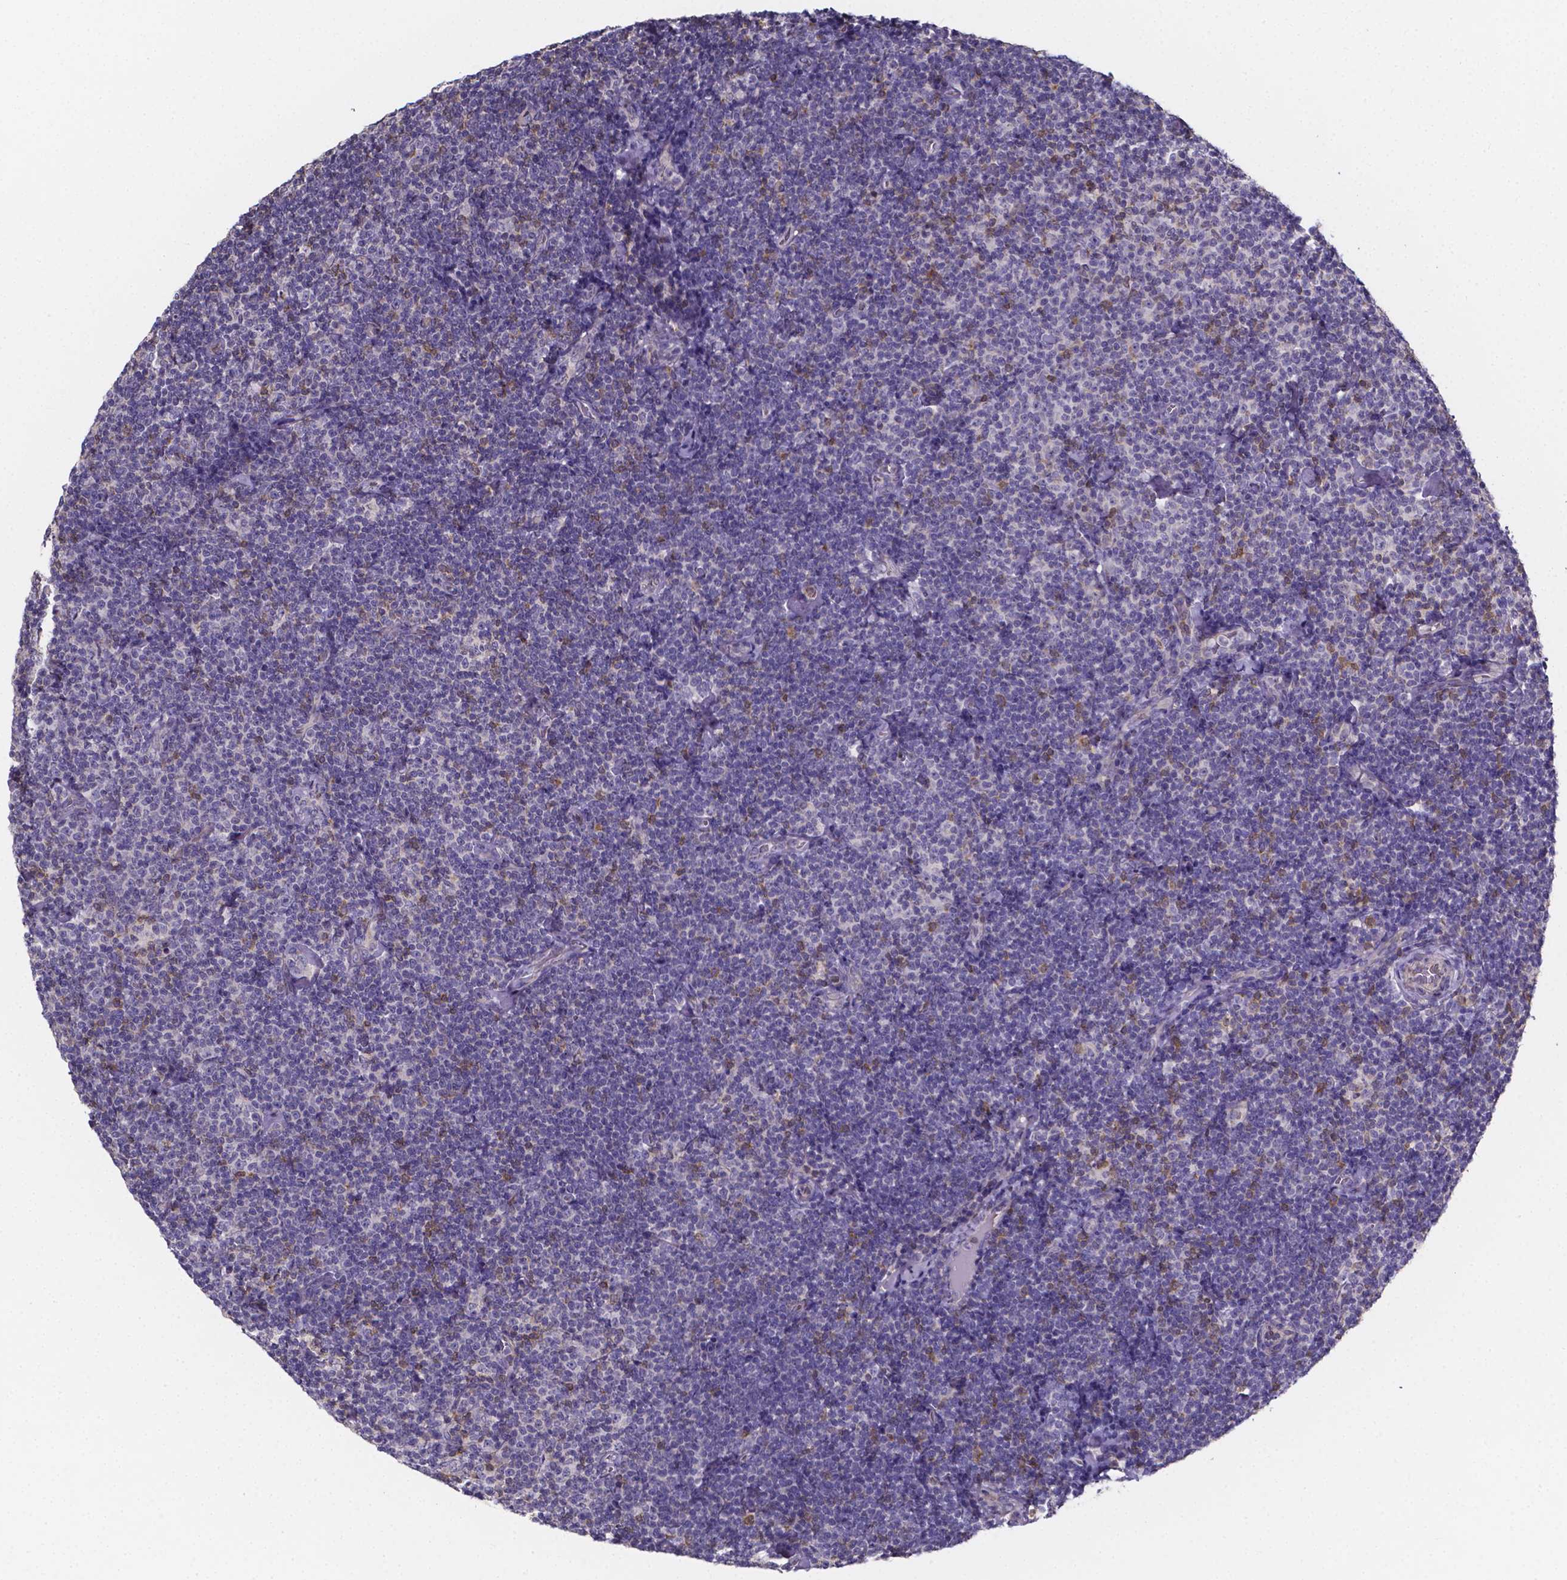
{"staining": {"intensity": "negative", "quantity": "none", "location": "none"}, "tissue": "lymphoma", "cell_type": "Tumor cells", "image_type": "cancer", "snomed": [{"axis": "morphology", "description": "Malignant lymphoma, non-Hodgkin's type, Low grade"}, {"axis": "topography", "description": "Lymph node"}], "caption": "A high-resolution image shows immunohistochemistry staining of lymphoma, which exhibits no significant expression in tumor cells.", "gene": "THEMIS", "patient": {"sex": "male", "age": 81}}